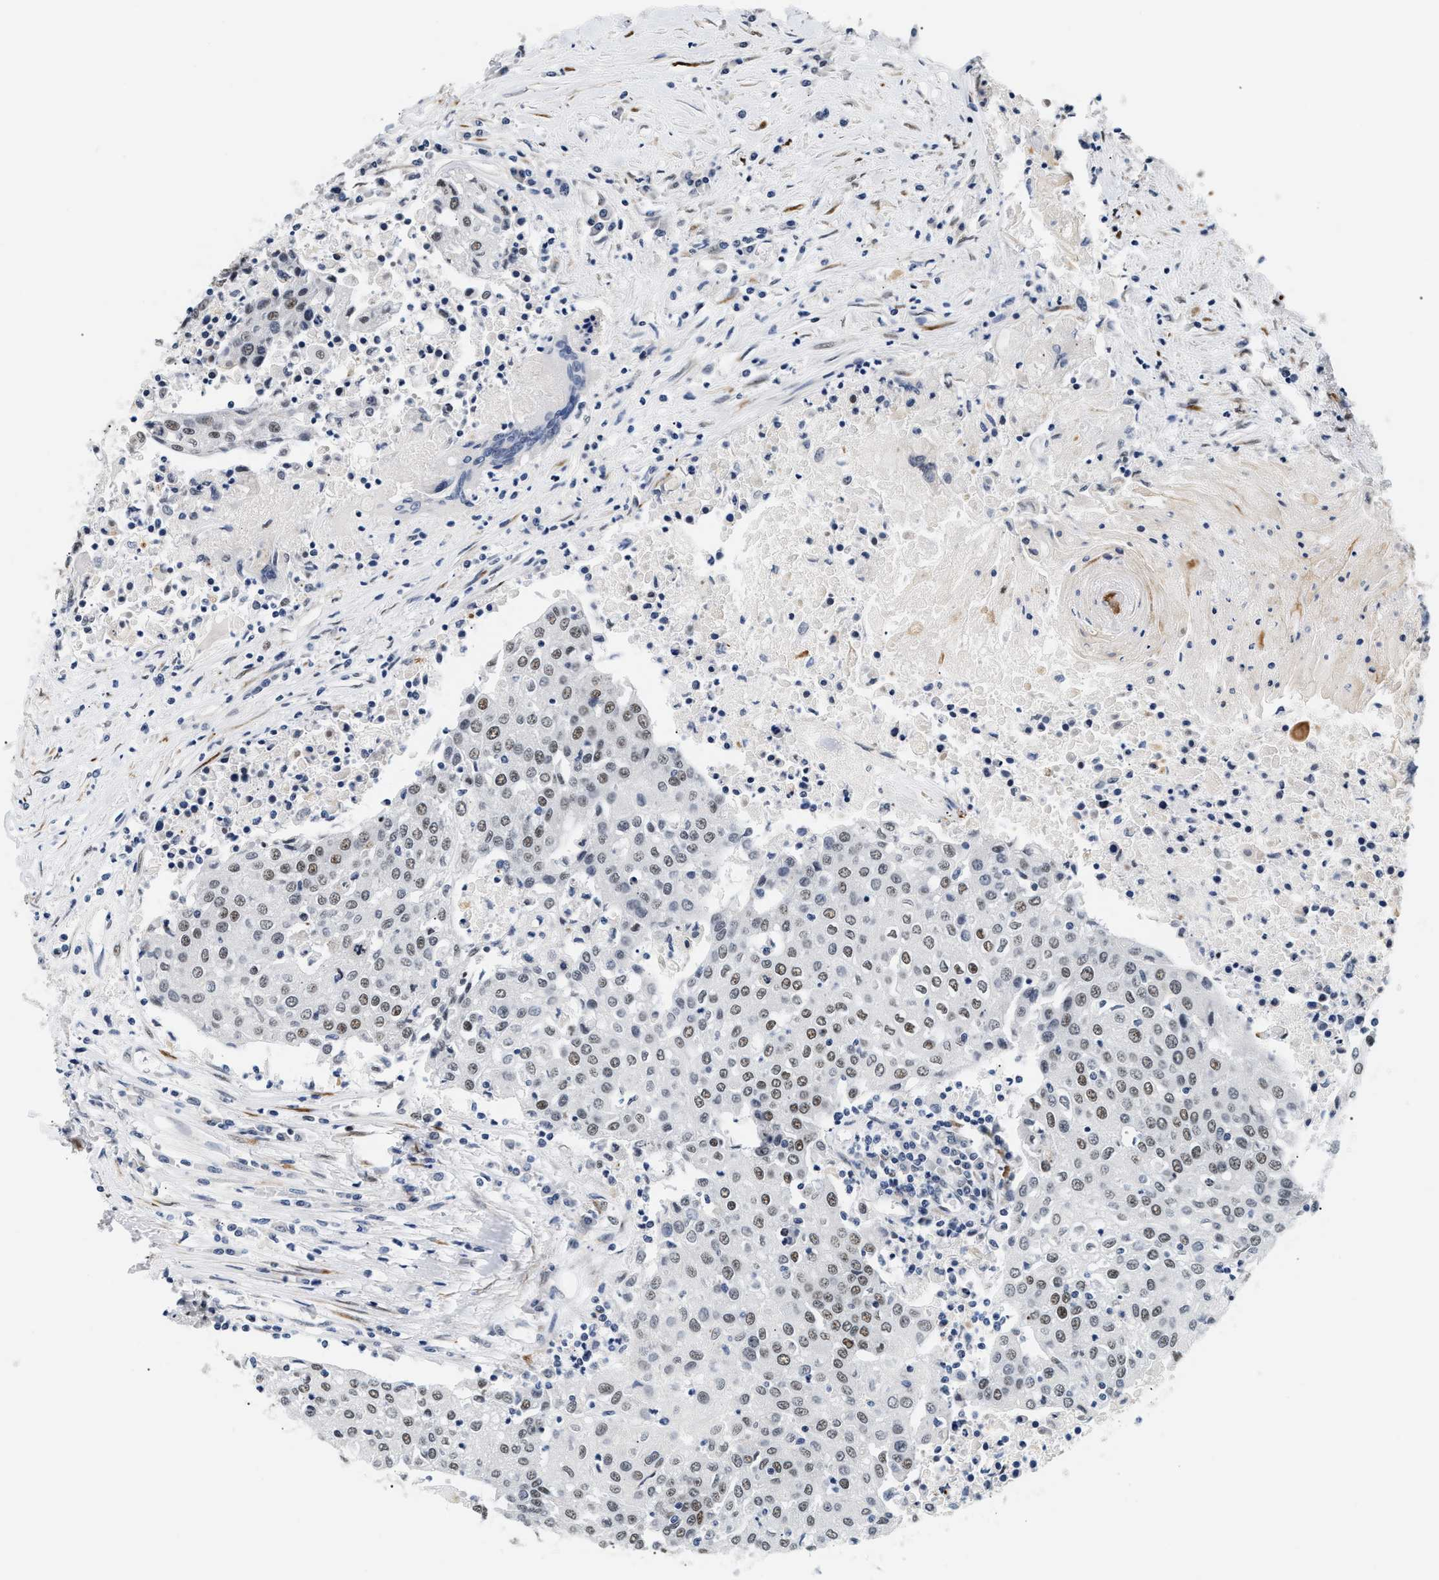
{"staining": {"intensity": "weak", "quantity": "25%-75%", "location": "nuclear"}, "tissue": "urothelial cancer", "cell_type": "Tumor cells", "image_type": "cancer", "snomed": [{"axis": "morphology", "description": "Urothelial carcinoma, High grade"}, {"axis": "topography", "description": "Urinary bladder"}], "caption": "Protein staining demonstrates weak nuclear staining in about 25%-75% of tumor cells in urothelial cancer. The staining was performed using DAB (3,3'-diaminobenzidine) to visualize the protein expression in brown, while the nuclei were stained in blue with hematoxylin (Magnification: 20x).", "gene": "THOC1", "patient": {"sex": "female", "age": 85}}